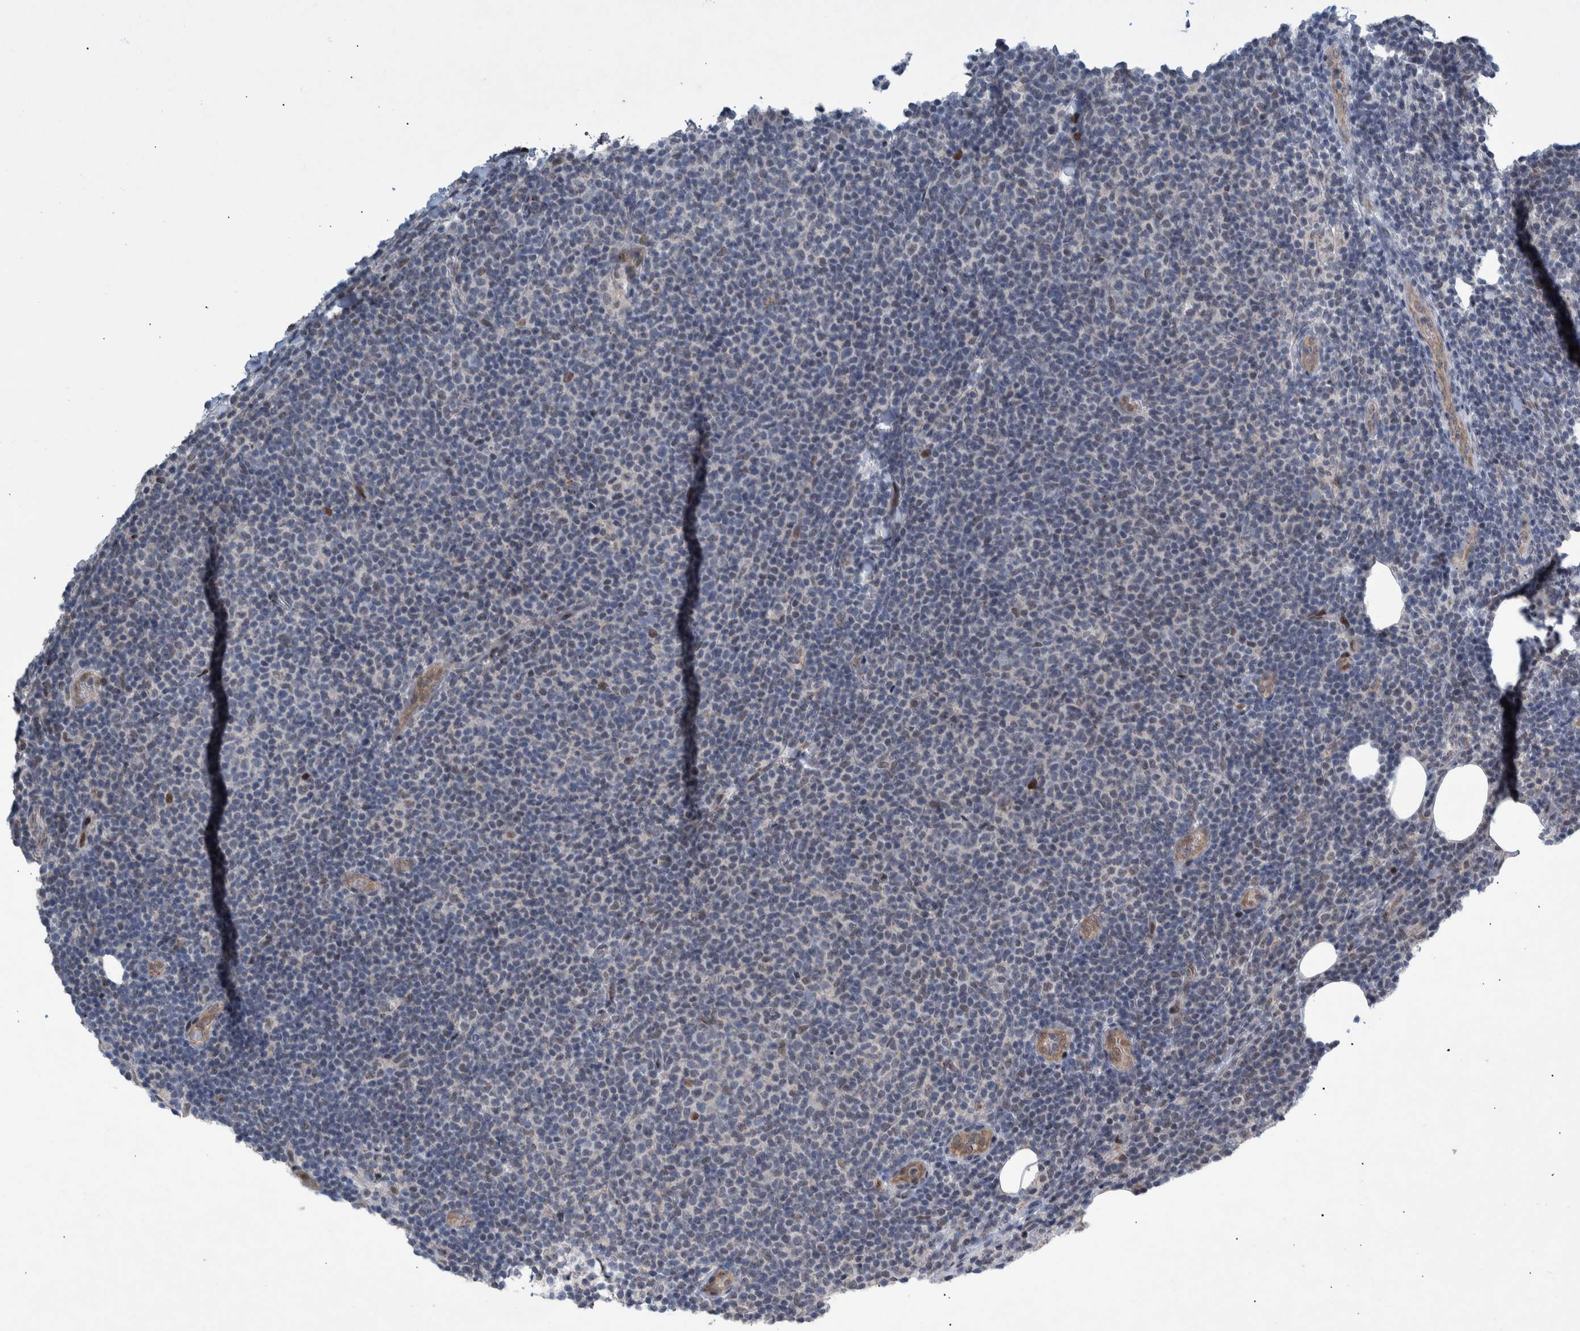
{"staining": {"intensity": "negative", "quantity": "none", "location": "none"}, "tissue": "lymphoma", "cell_type": "Tumor cells", "image_type": "cancer", "snomed": [{"axis": "morphology", "description": "Malignant lymphoma, non-Hodgkin's type, Low grade"}, {"axis": "topography", "description": "Lymph node"}], "caption": "The immunohistochemistry (IHC) photomicrograph has no significant expression in tumor cells of malignant lymphoma, non-Hodgkin's type (low-grade) tissue. (DAB (3,3'-diaminobenzidine) immunohistochemistry (IHC), high magnification).", "gene": "ESRP1", "patient": {"sex": "male", "age": 66}}